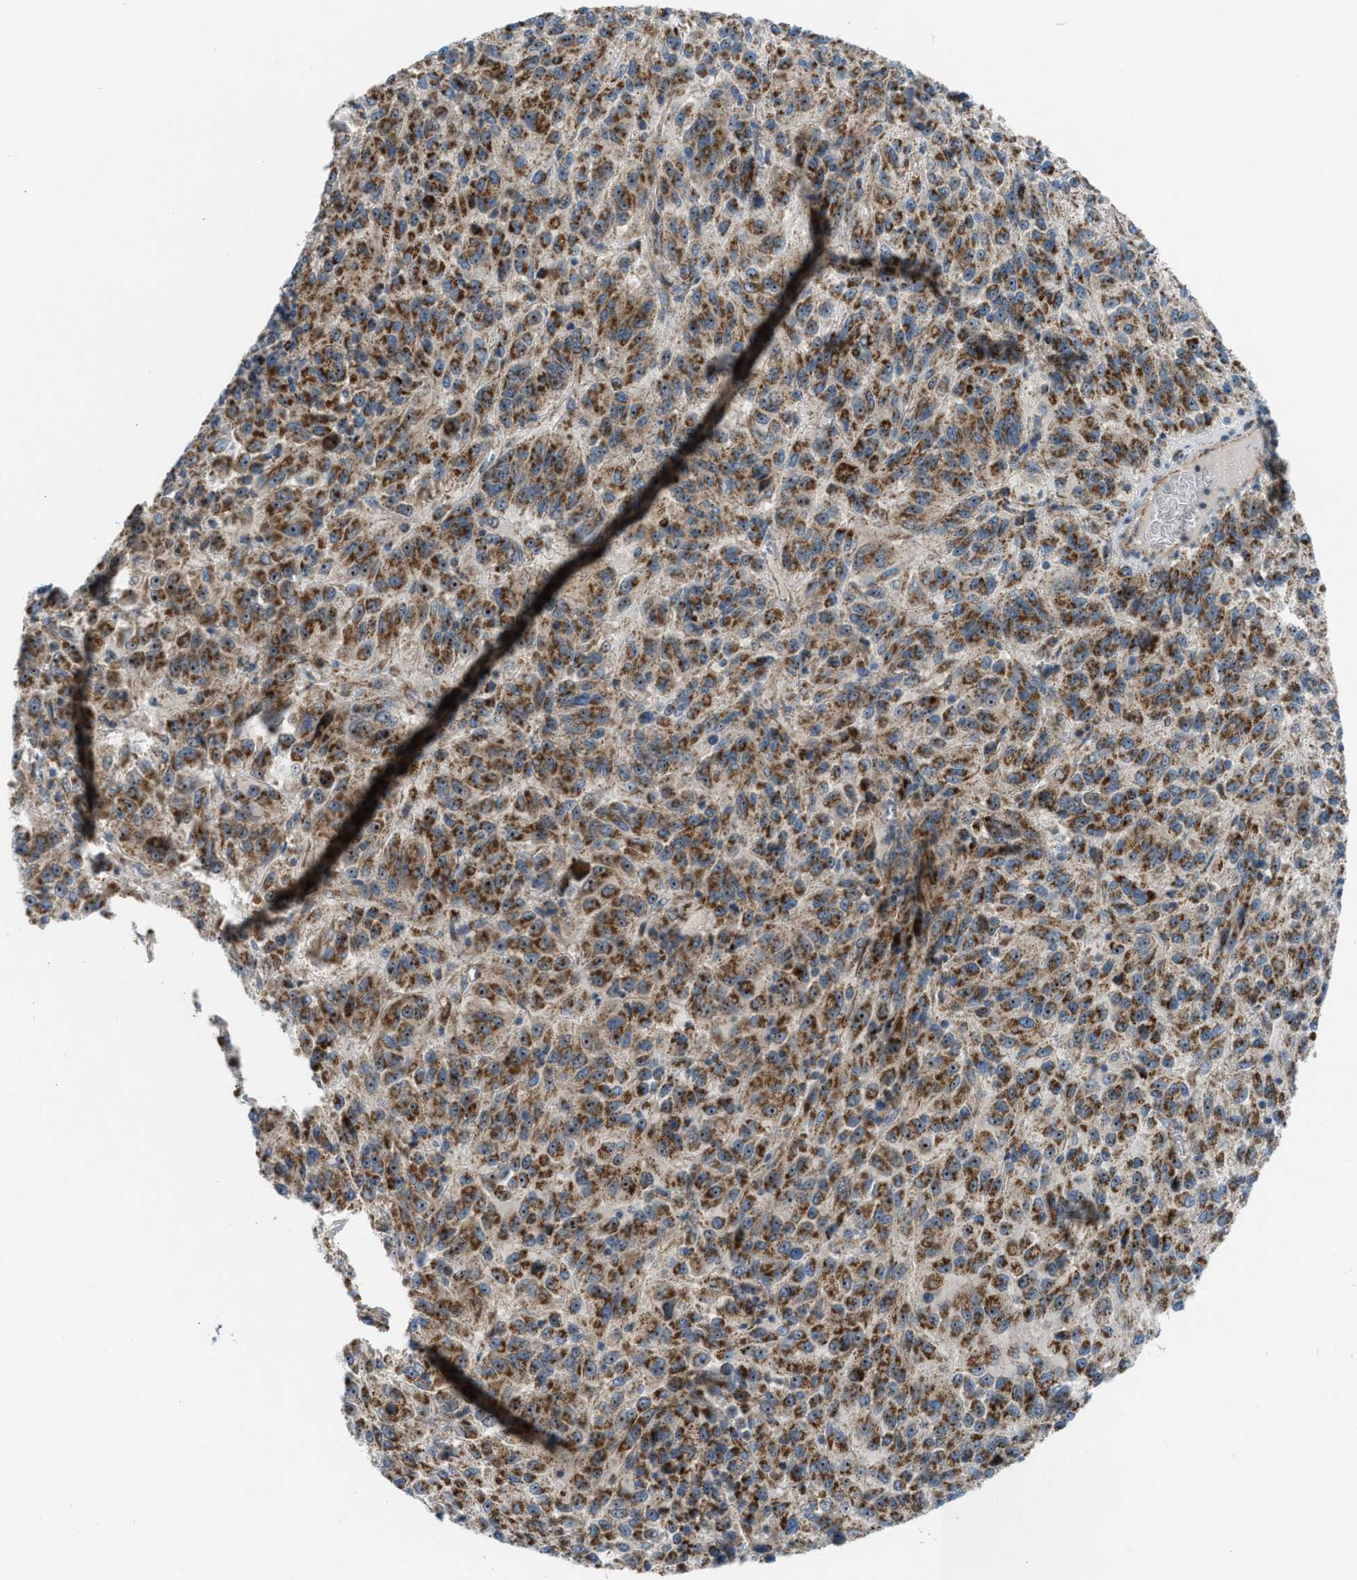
{"staining": {"intensity": "moderate", "quantity": ">75%", "location": "cytoplasmic/membranous,nuclear"}, "tissue": "melanoma", "cell_type": "Tumor cells", "image_type": "cancer", "snomed": [{"axis": "morphology", "description": "Malignant melanoma, Metastatic site"}, {"axis": "topography", "description": "Lung"}], "caption": "Melanoma stained with a protein marker exhibits moderate staining in tumor cells.", "gene": "TPH1", "patient": {"sex": "male", "age": 64}}